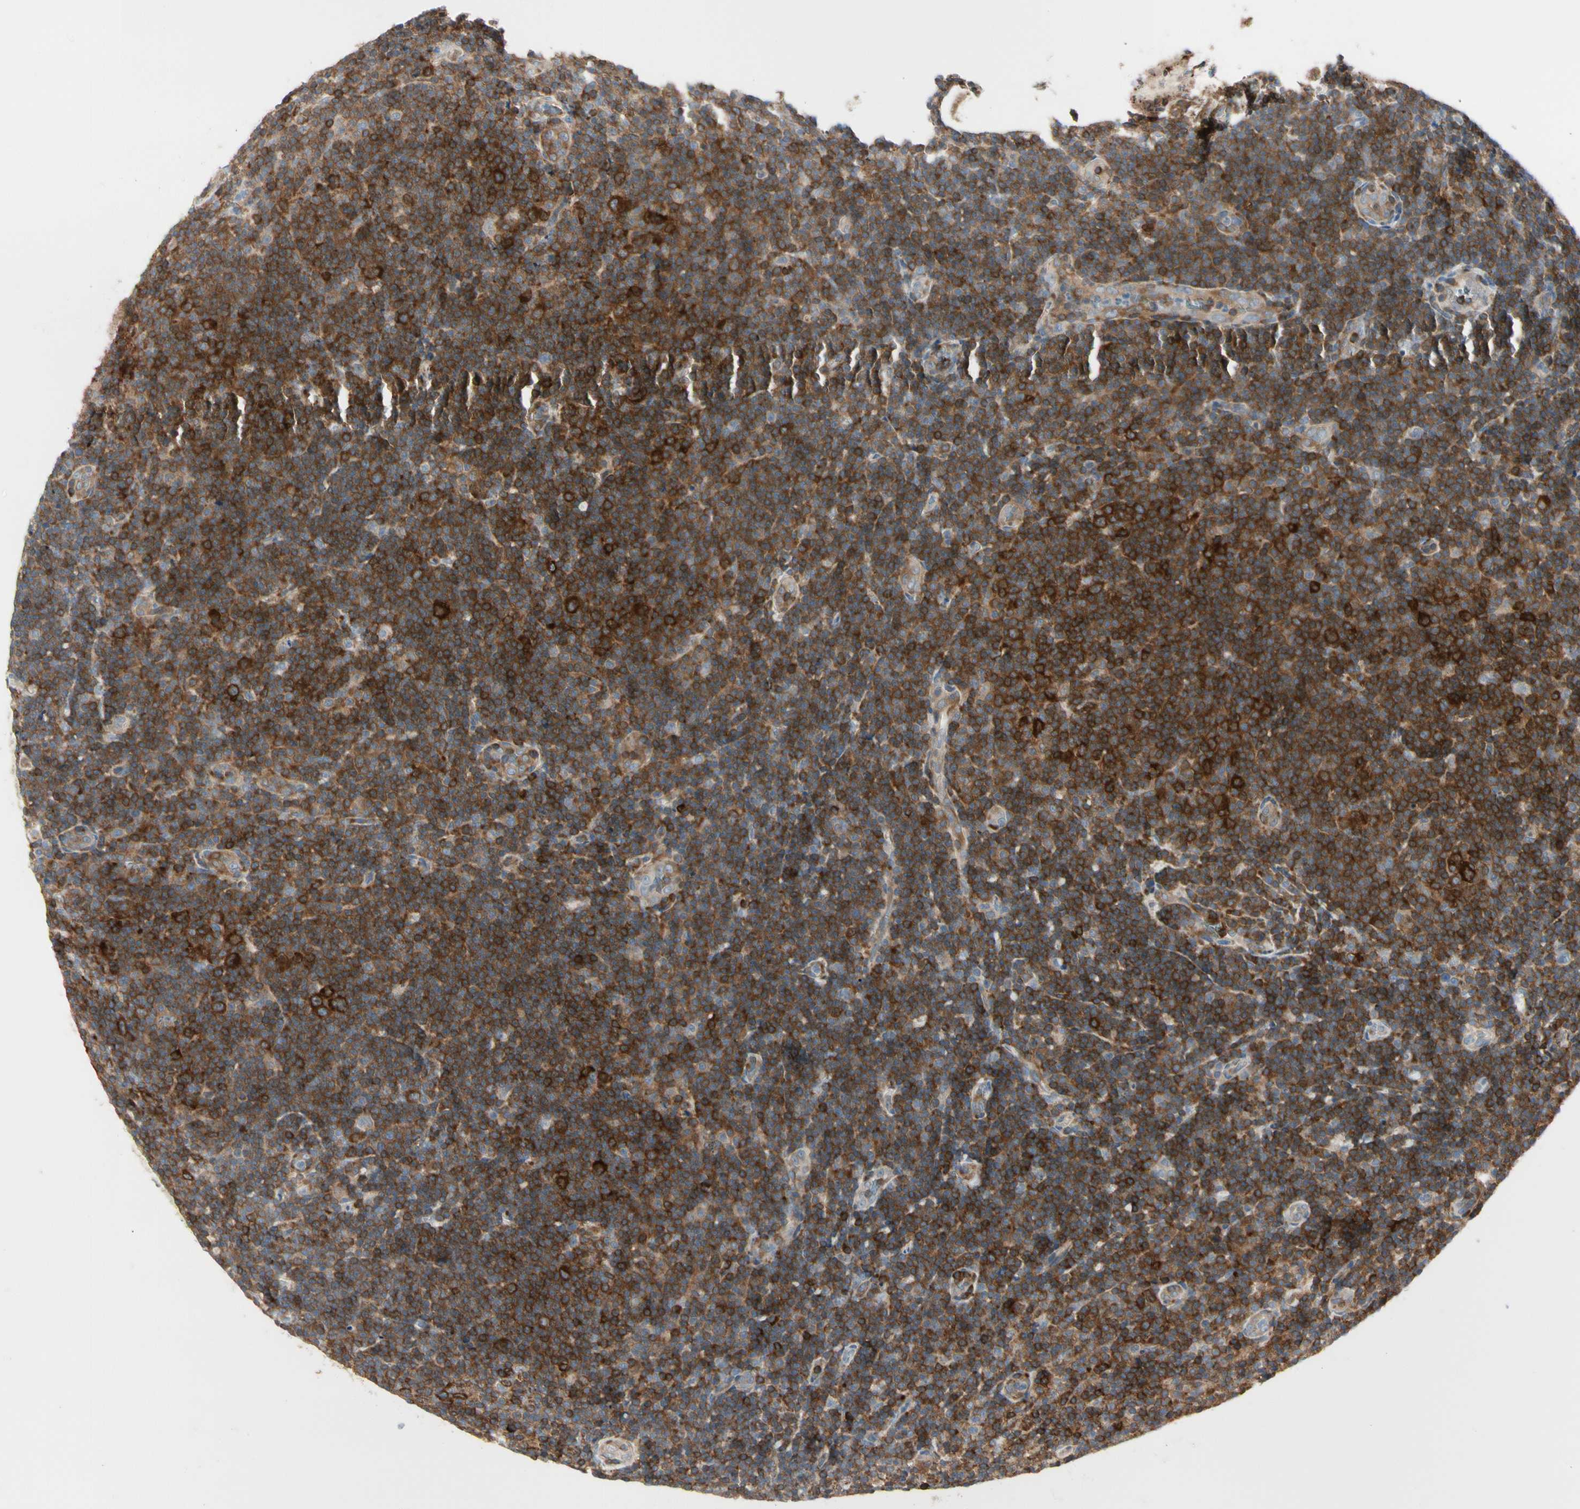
{"staining": {"intensity": "strong", "quantity": ">75%", "location": "cytoplasmic/membranous"}, "tissue": "lymphoma", "cell_type": "Tumor cells", "image_type": "cancer", "snomed": [{"axis": "morphology", "description": "Malignant lymphoma, non-Hodgkin's type, Low grade"}, {"axis": "topography", "description": "Lymph node"}], "caption": "Human low-grade malignant lymphoma, non-Hodgkin's type stained with a protein marker exhibits strong staining in tumor cells.", "gene": "NFKB2", "patient": {"sex": "male", "age": 83}}